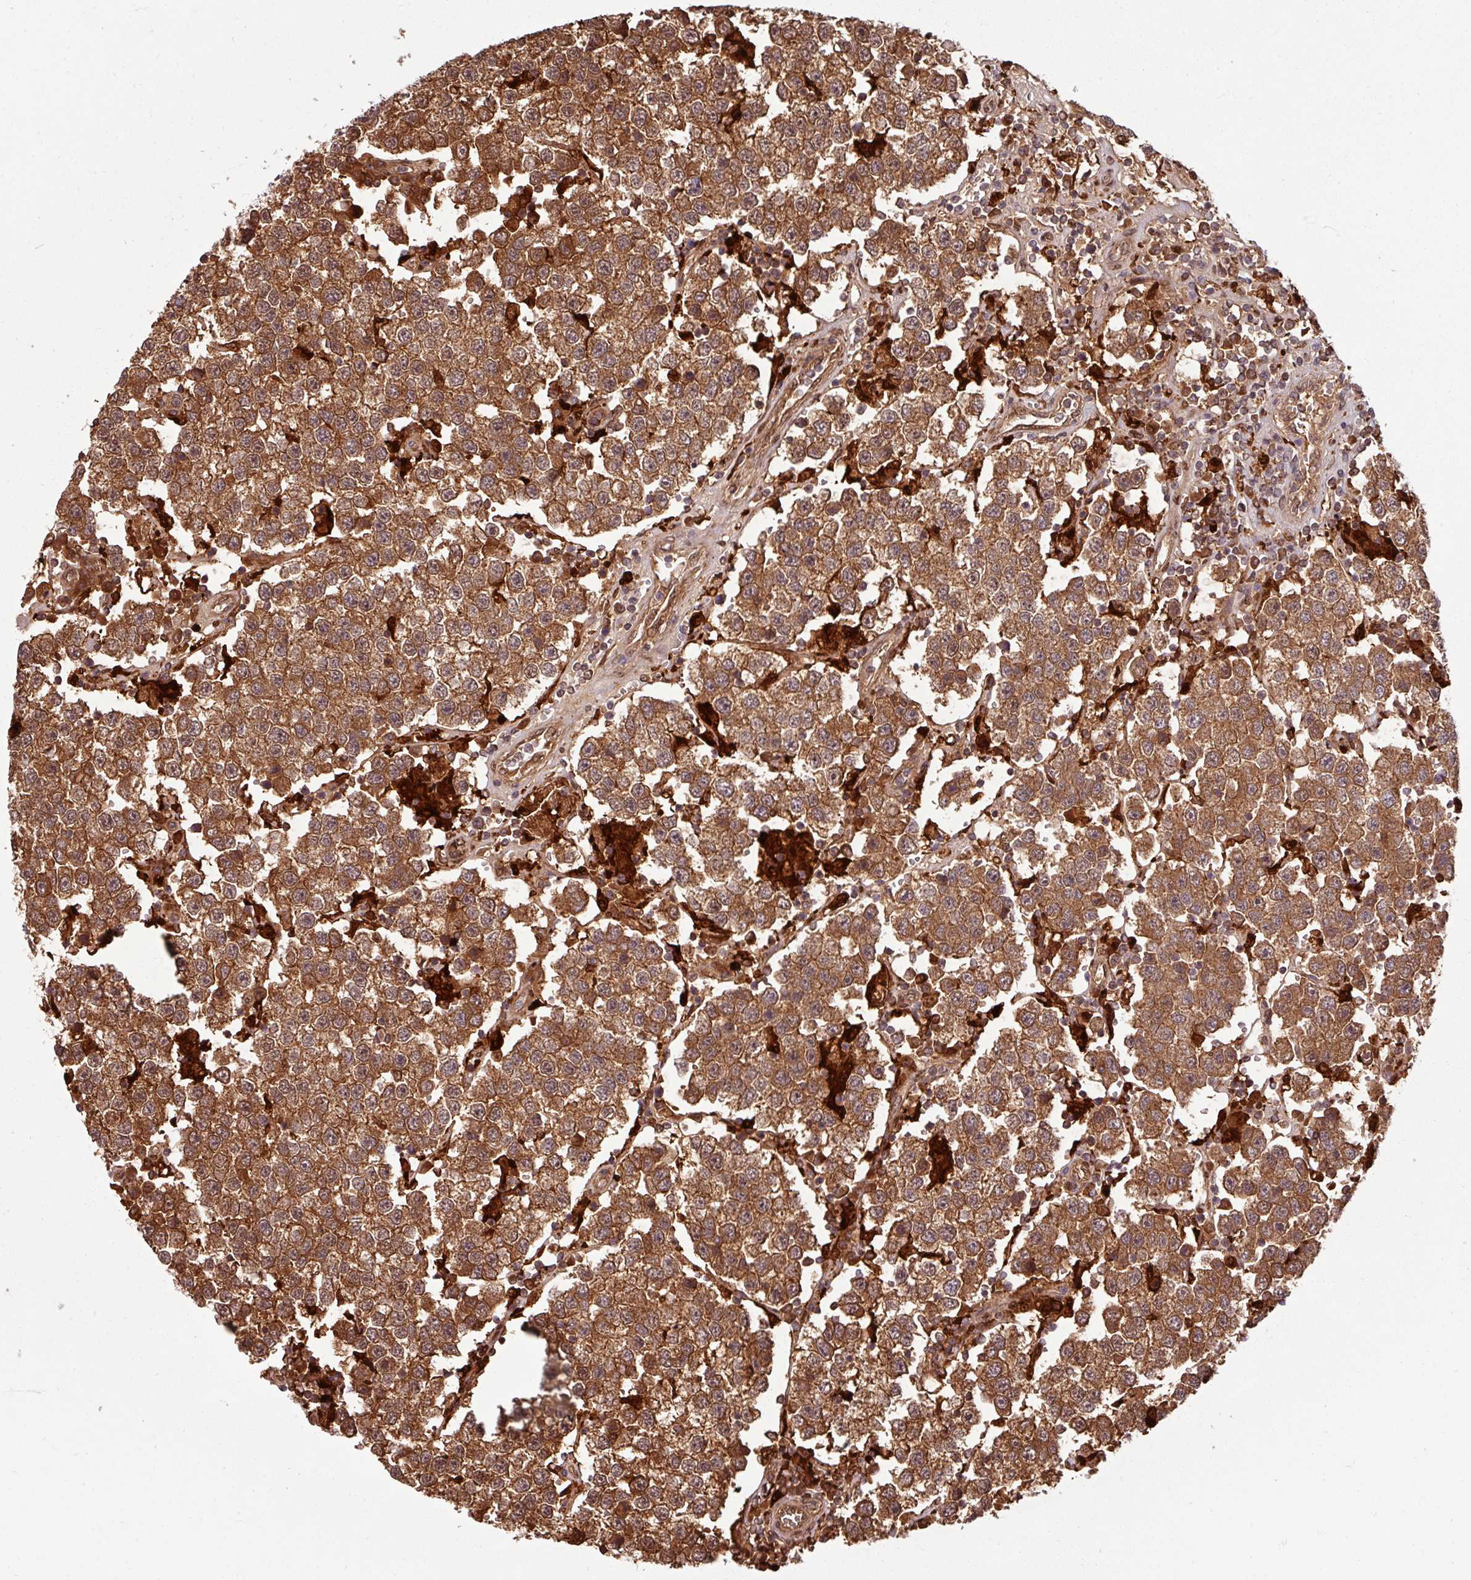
{"staining": {"intensity": "moderate", "quantity": ">75%", "location": "cytoplasmic/membranous,nuclear"}, "tissue": "testis cancer", "cell_type": "Tumor cells", "image_type": "cancer", "snomed": [{"axis": "morphology", "description": "Seminoma, NOS"}, {"axis": "topography", "description": "Testis"}], "caption": "A medium amount of moderate cytoplasmic/membranous and nuclear positivity is seen in about >75% of tumor cells in testis seminoma tissue. The protein of interest is stained brown, and the nuclei are stained in blue (DAB (3,3'-diaminobenzidine) IHC with brightfield microscopy, high magnification).", "gene": "KCTD11", "patient": {"sex": "male", "age": 37}}